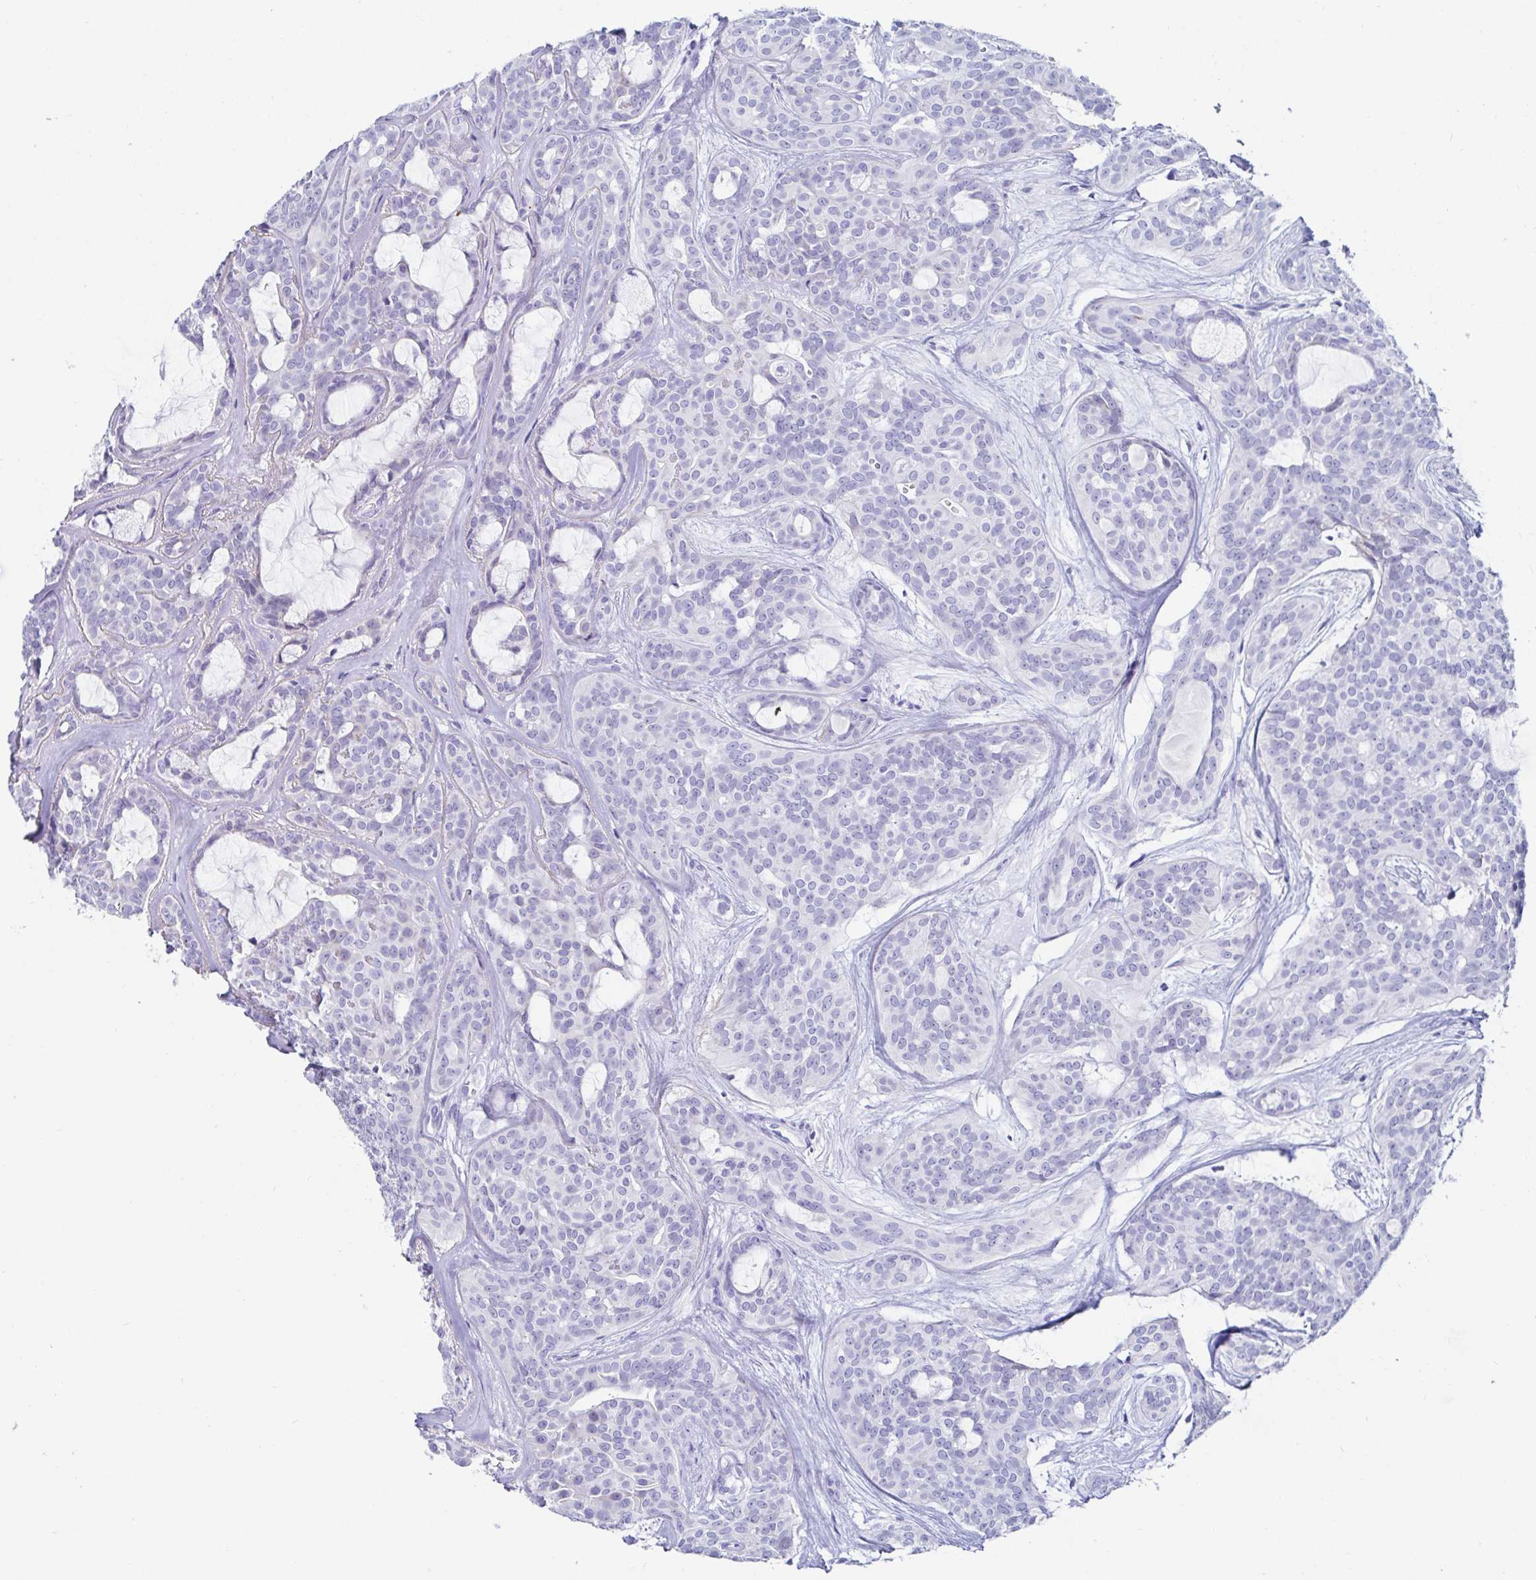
{"staining": {"intensity": "negative", "quantity": "none", "location": "none"}, "tissue": "head and neck cancer", "cell_type": "Tumor cells", "image_type": "cancer", "snomed": [{"axis": "morphology", "description": "Adenocarcinoma, NOS"}, {"axis": "topography", "description": "Head-Neck"}], "caption": "Tumor cells show no significant expression in adenocarcinoma (head and neck).", "gene": "C4orf17", "patient": {"sex": "male", "age": 66}}